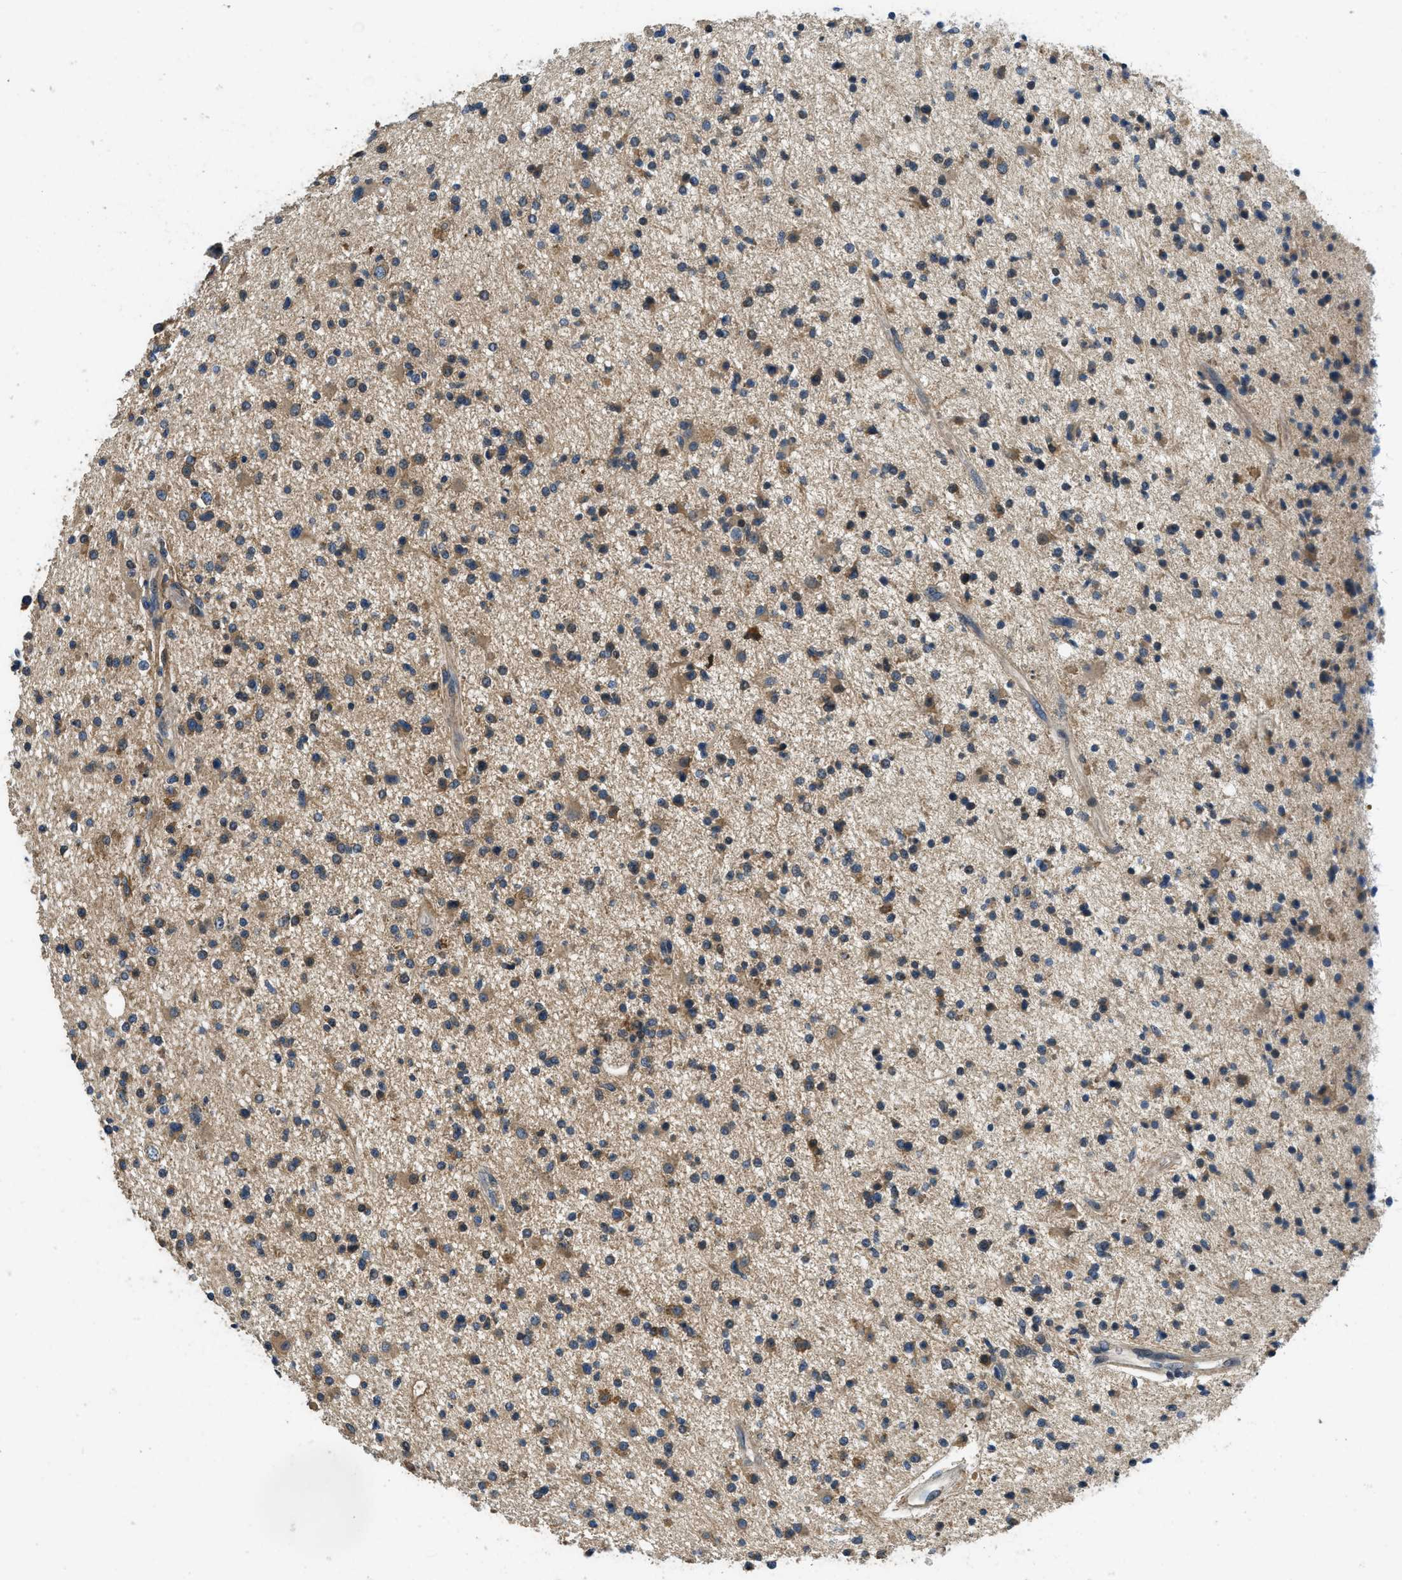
{"staining": {"intensity": "moderate", "quantity": ">75%", "location": "cytoplasmic/membranous"}, "tissue": "glioma", "cell_type": "Tumor cells", "image_type": "cancer", "snomed": [{"axis": "morphology", "description": "Glioma, malignant, High grade"}, {"axis": "topography", "description": "Brain"}], "caption": "Protein staining displays moderate cytoplasmic/membranous expression in about >75% of tumor cells in high-grade glioma (malignant).", "gene": "SSH2", "patient": {"sex": "male", "age": 33}}